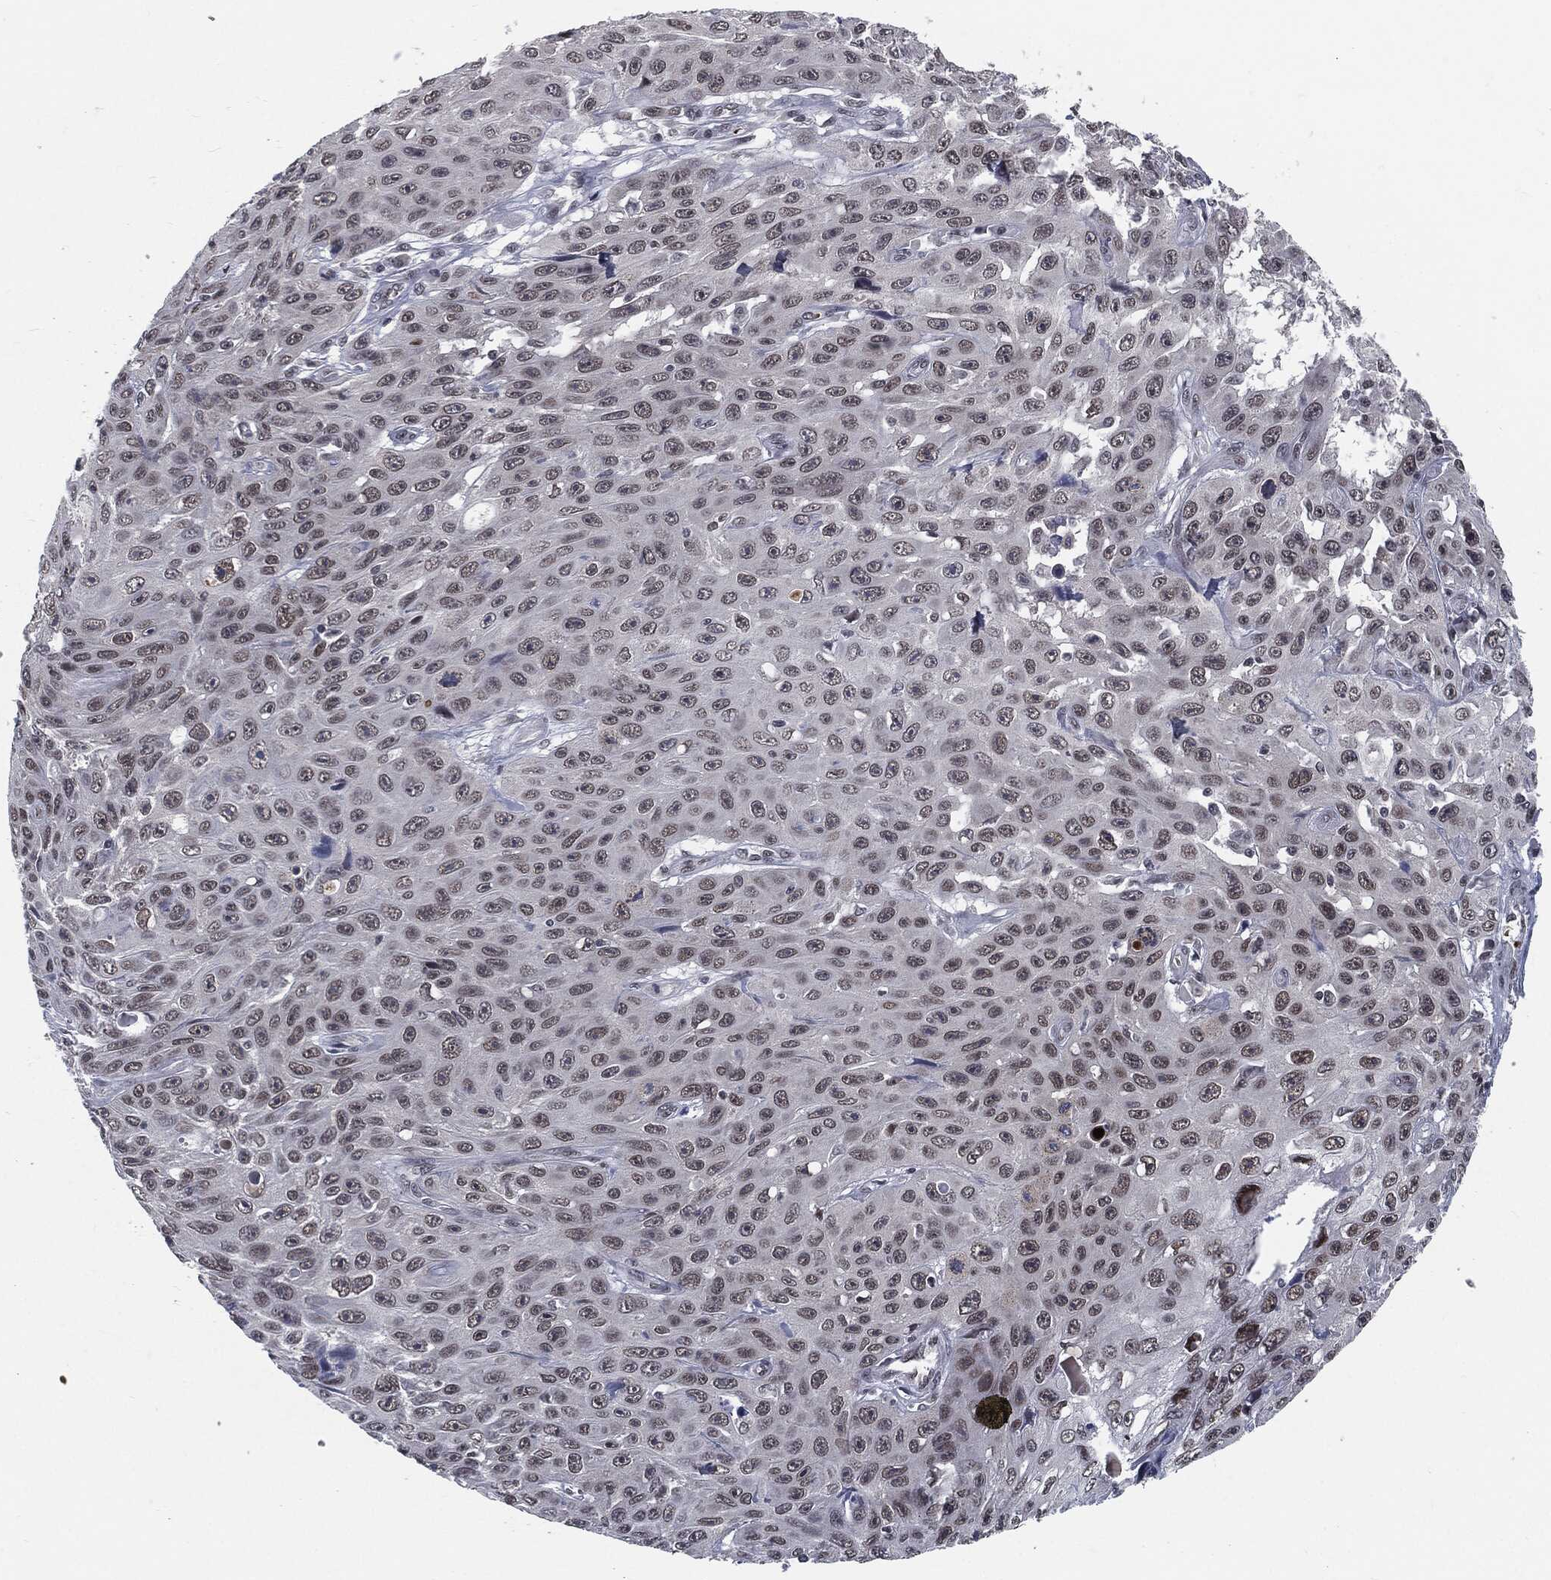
{"staining": {"intensity": "weak", "quantity": "25%-75%", "location": "nuclear"}, "tissue": "skin cancer", "cell_type": "Tumor cells", "image_type": "cancer", "snomed": [{"axis": "morphology", "description": "Squamous cell carcinoma, NOS"}, {"axis": "topography", "description": "Skin"}], "caption": "The micrograph displays a brown stain indicating the presence of a protein in the nuclear of tumor cells in skin cancer (squamous cell carcinoma). The staining is performed using DAB brown chromogen to label protein expression. The nuclei are counter-stained blue using hematoxylin.", "gene": "ANXA1", "patient": {"sex": "male", "age": 82}}